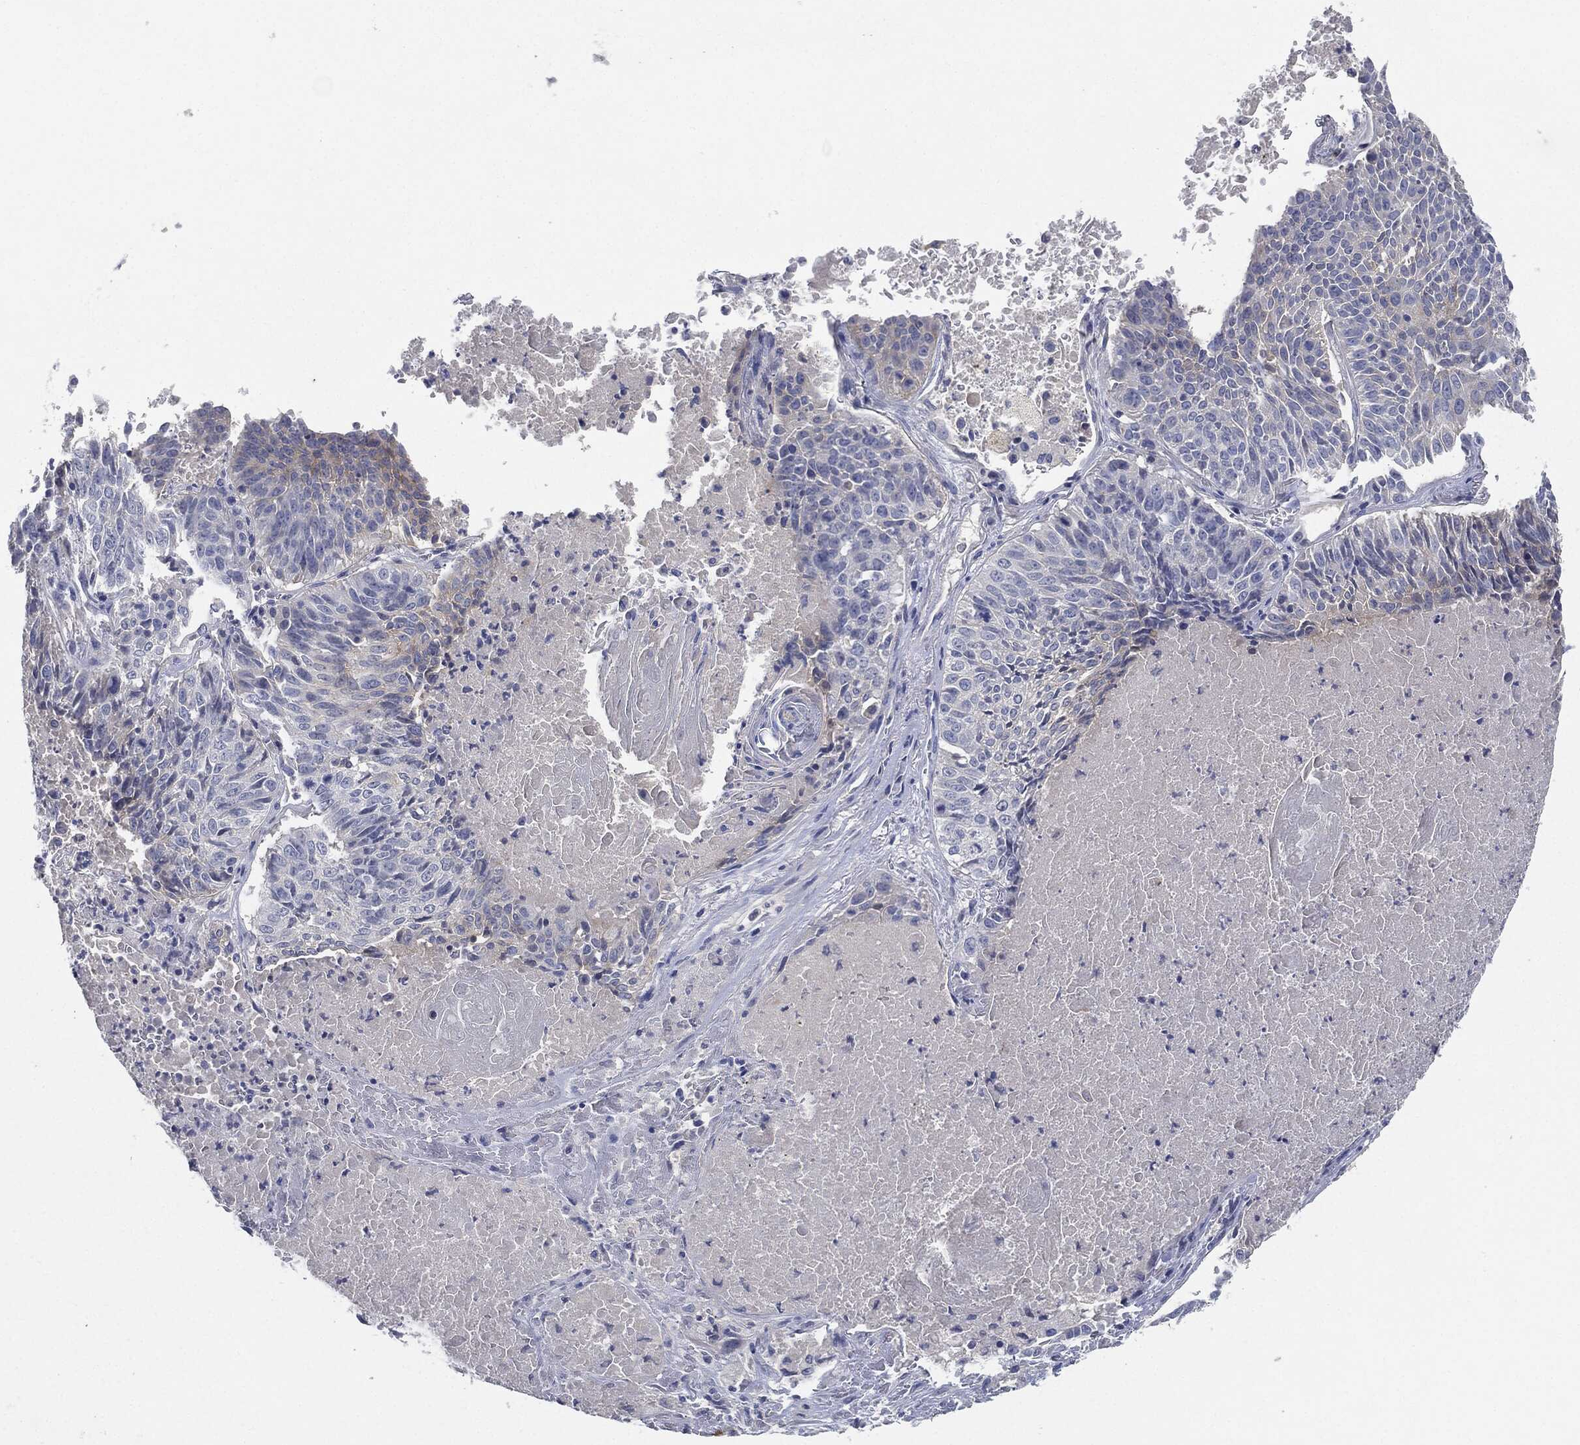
{"staining": {"intensity": "negative", "quantity": "none", "location": "none"}, "tissue": "lung cancer", "cell_type": "Tumor cells", "image_type": "cancer", "snomed": [{"axis": "morphology", "description": "Squamous cell carcinoma, NOS"}, {"axis": "topography", "description": "Lung"}], "caption": "Human lung cancer (squamous cell carcinoma) stained for a protein using IHC exhibits no expression in tumor cells.", "gene": "NTRK1", "patient": {"sex": "male", "age": 64}}